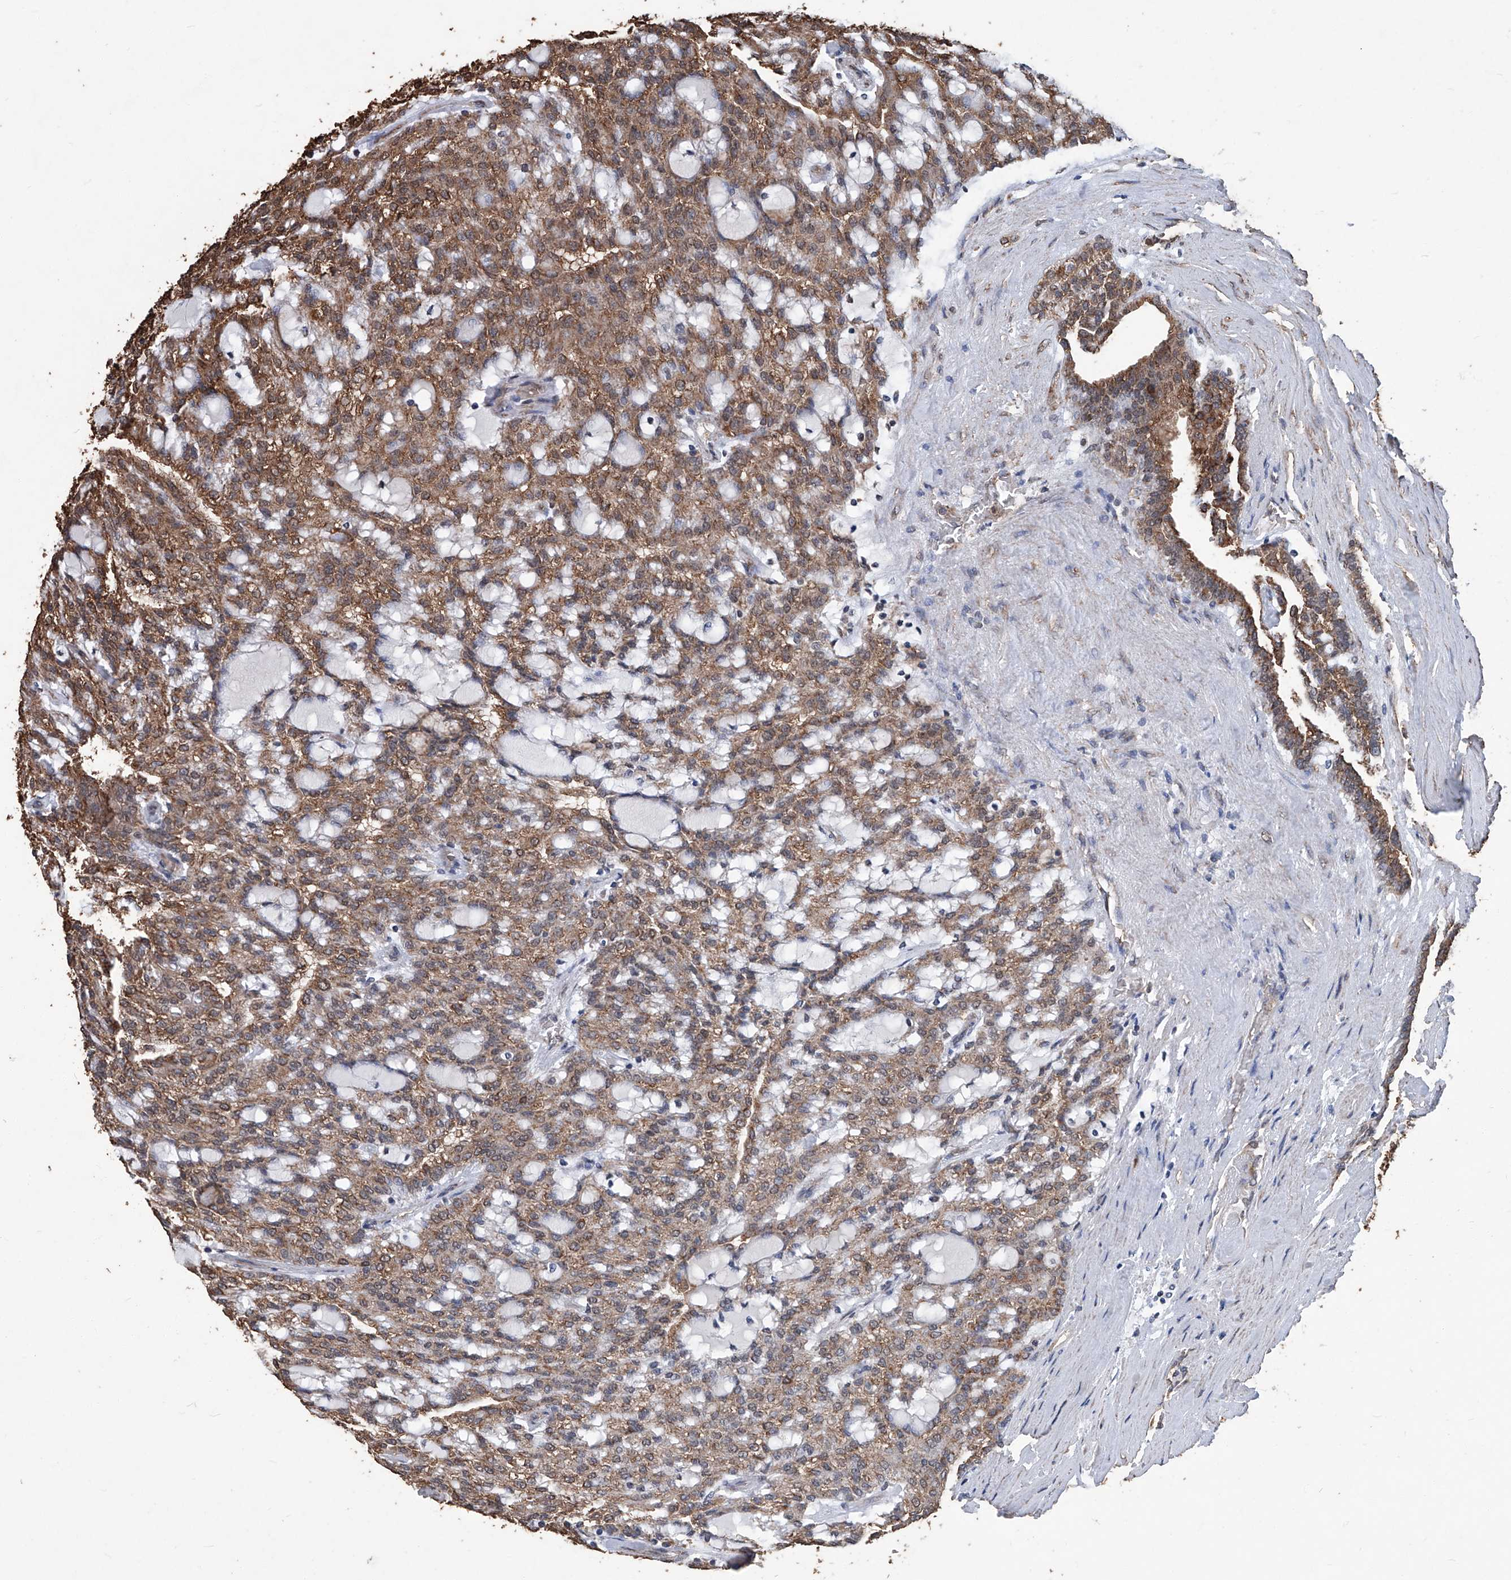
{"staining": {"intensity": "moderate", "quantity": ">75%", "location": "cytoplasmic/membranous"}, "tissue": "renal cancer", "cell_type": "Tumor cells", "image_type": "cancer", "snomed": [{"axis": "morphology", "description": "Adenocarcinoma, NOS"}, {"axis": "topography", "description": "Kidney"}], "caption": "An IHC photomicrograph of neoplastic tissue is shown. Protein staining in brown shows moderate cytoplasmic/membranous positivity in adenocarcinoma (renal) within tumor cells.", "gene": "STARD7", "patient": {"sex": "male", "age": 63}}